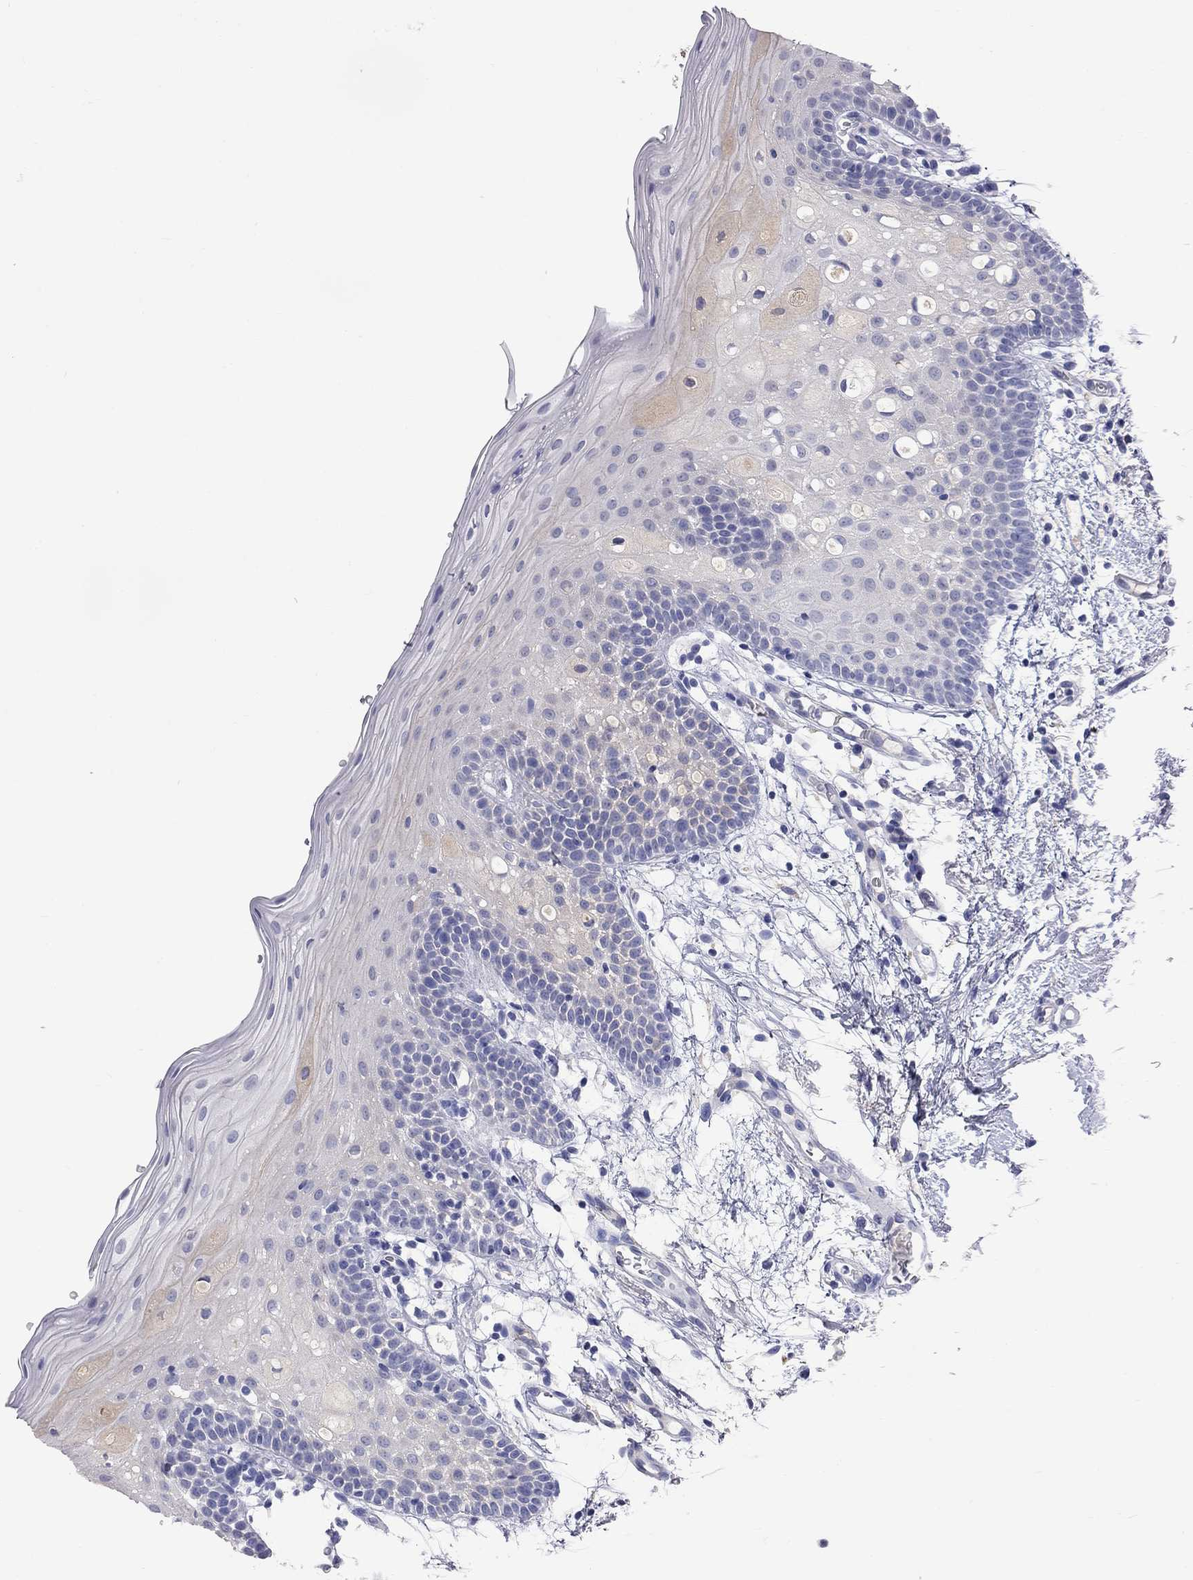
{"staining": {"intensity": "negative", "quantity": "none", "location": "none"}, "tissue": "oral mucosa", "cell_type": "Squamous epithelial cells", "image_type": "normal", "snomed": [{"axis": "morphology", "description": "Normal tissue, NOS"}, {"axis": "topography", "description": "Oral tissue"}, {"axis": "topography", "description": "Tounge, NOS"}], "caption": "Immunohistochemical staining of unremarkable human oral mucosa reveals no significant staining in squamous epithelial cells.", "gene": "KCND2", "patient": {"sex": "female", "age": 83}}